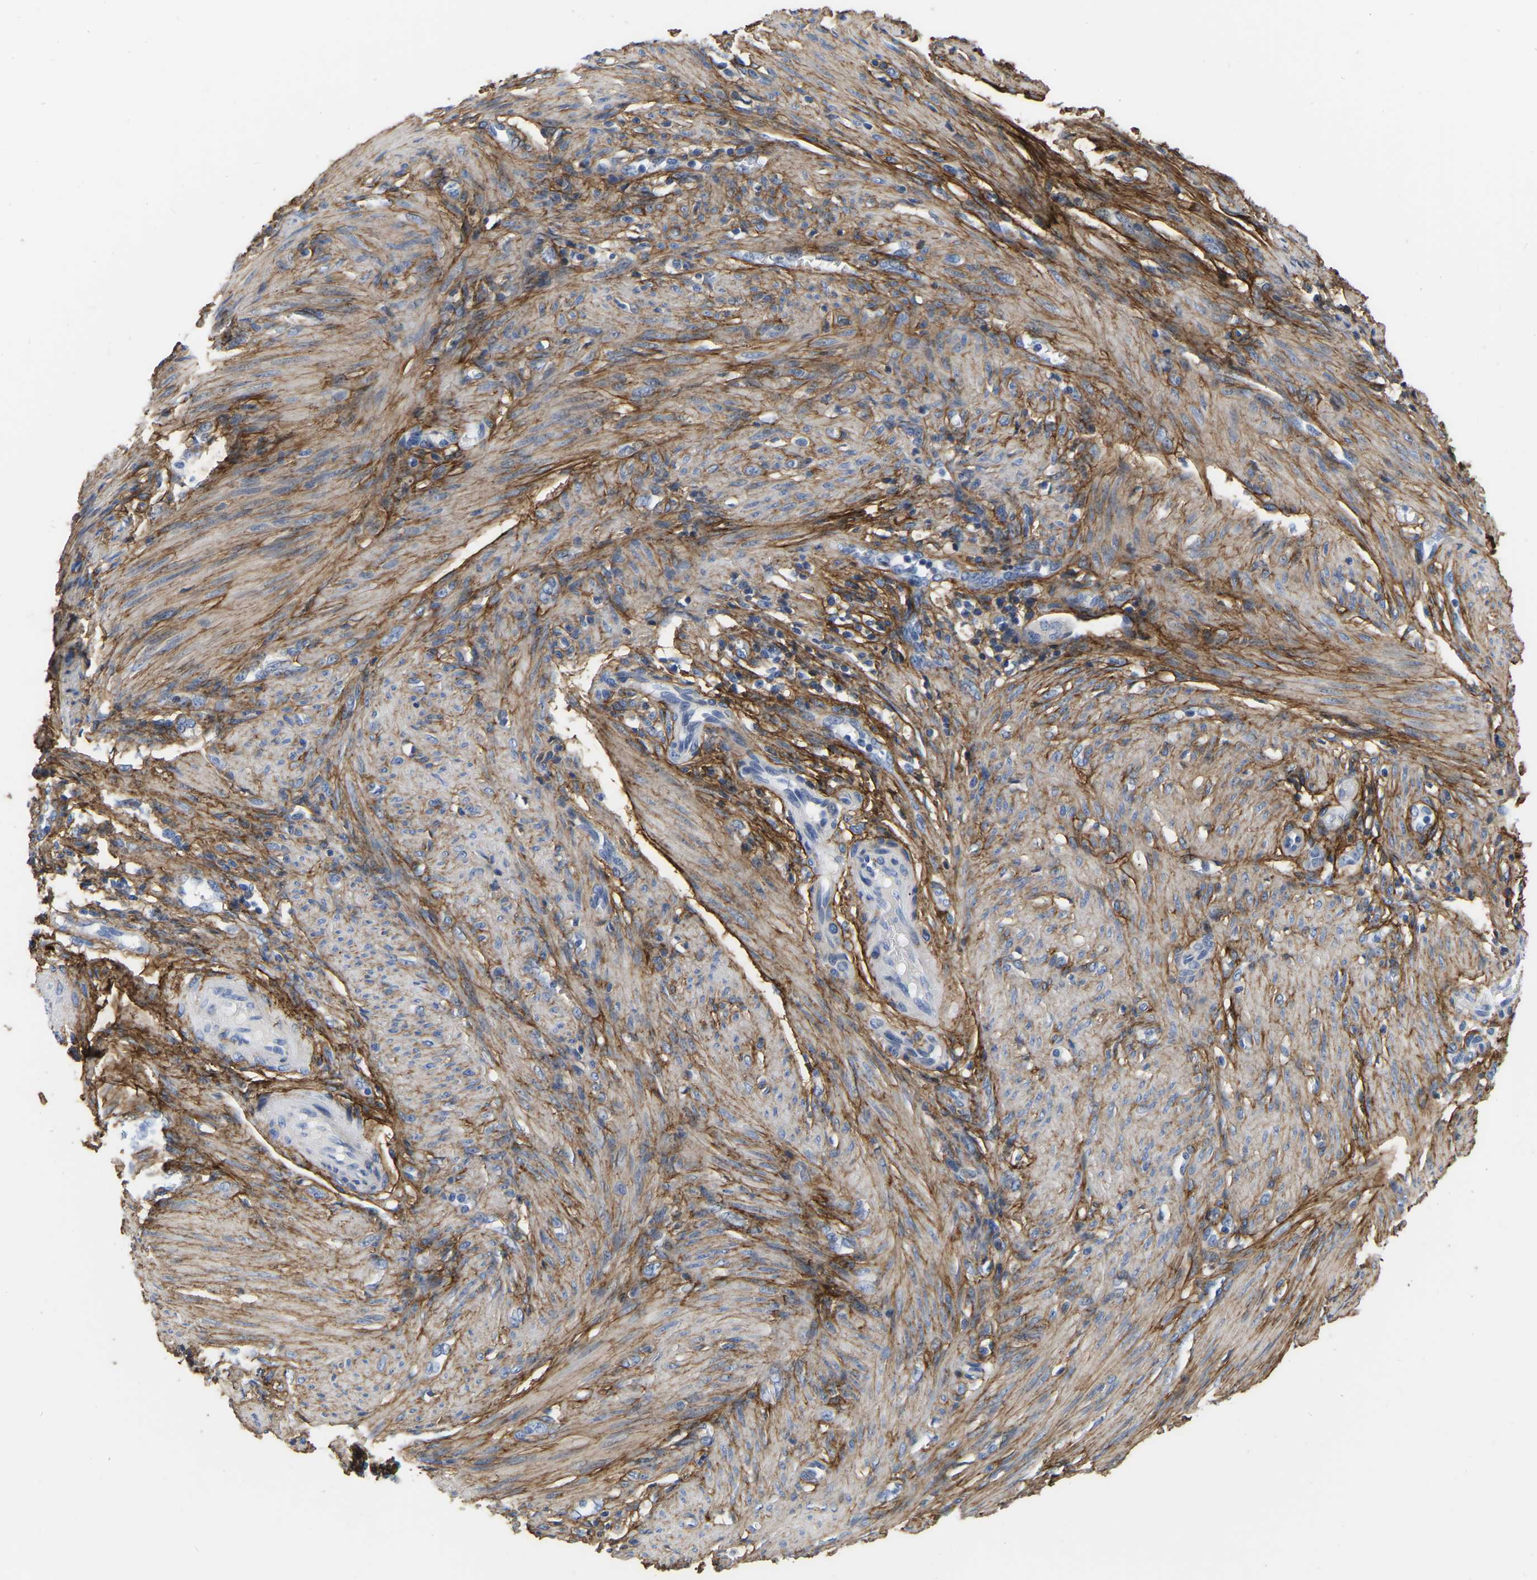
{"staining": {"intensity": "negative", "quantity": "none", "location": "none"}, "tissue": "endometrial cancer", "cell_type": "Tumor cells", "image_type": "cancer", "snomed": [{"axis": "morphology", "description": "Adenocarcinoma, NOS"}, {"axis": "topography", "description": "Endometrium"}], "caption": "Immunohistochemical staining of endometrial adenocarcinoma demonstrates no significant expression in tumor cells.", "gene": "COL6A1", "patient": {"sex": "female", "age": 70}}